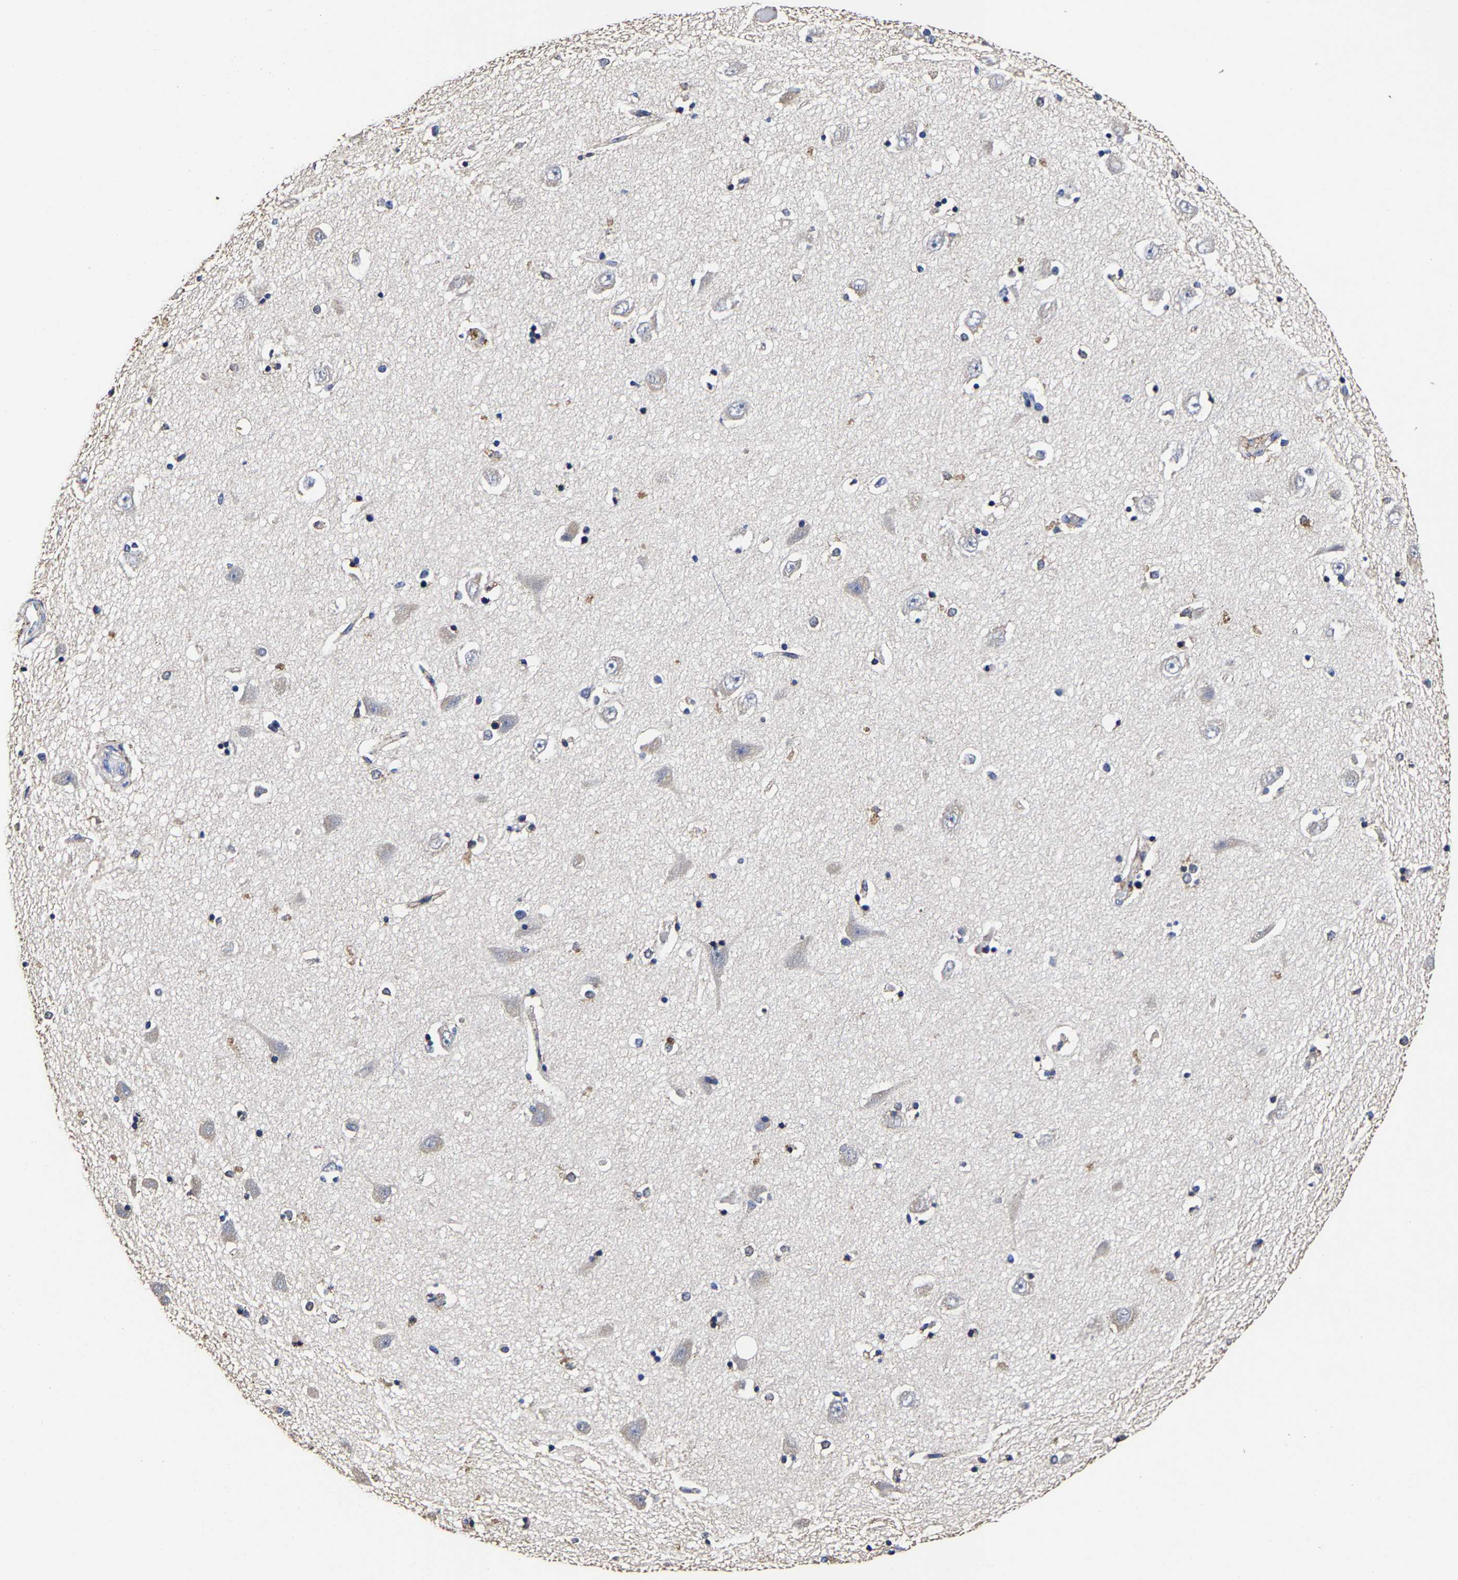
{"staining": {"intensity": "moderate", "quantity": "<25%", "location": "cytoplasmic/membranous"}, "tissue": "hippocampus", "cell_type": "Glial cells", "image_type": "normal", "snomed": [{"axis": "morphology", "description": "Normal tissue, NOS"}, {"axis": "topography", "description": "Hippocampus"}], "caption": "This is a photomicrograph of immunohistochemistry (IHC) staining of benign hippocampus, which shows moderate staining in the cytoplasmic/membranous of glial cells.", "gene": "AASS", "patient": {"sex": "male", "age": 45}}